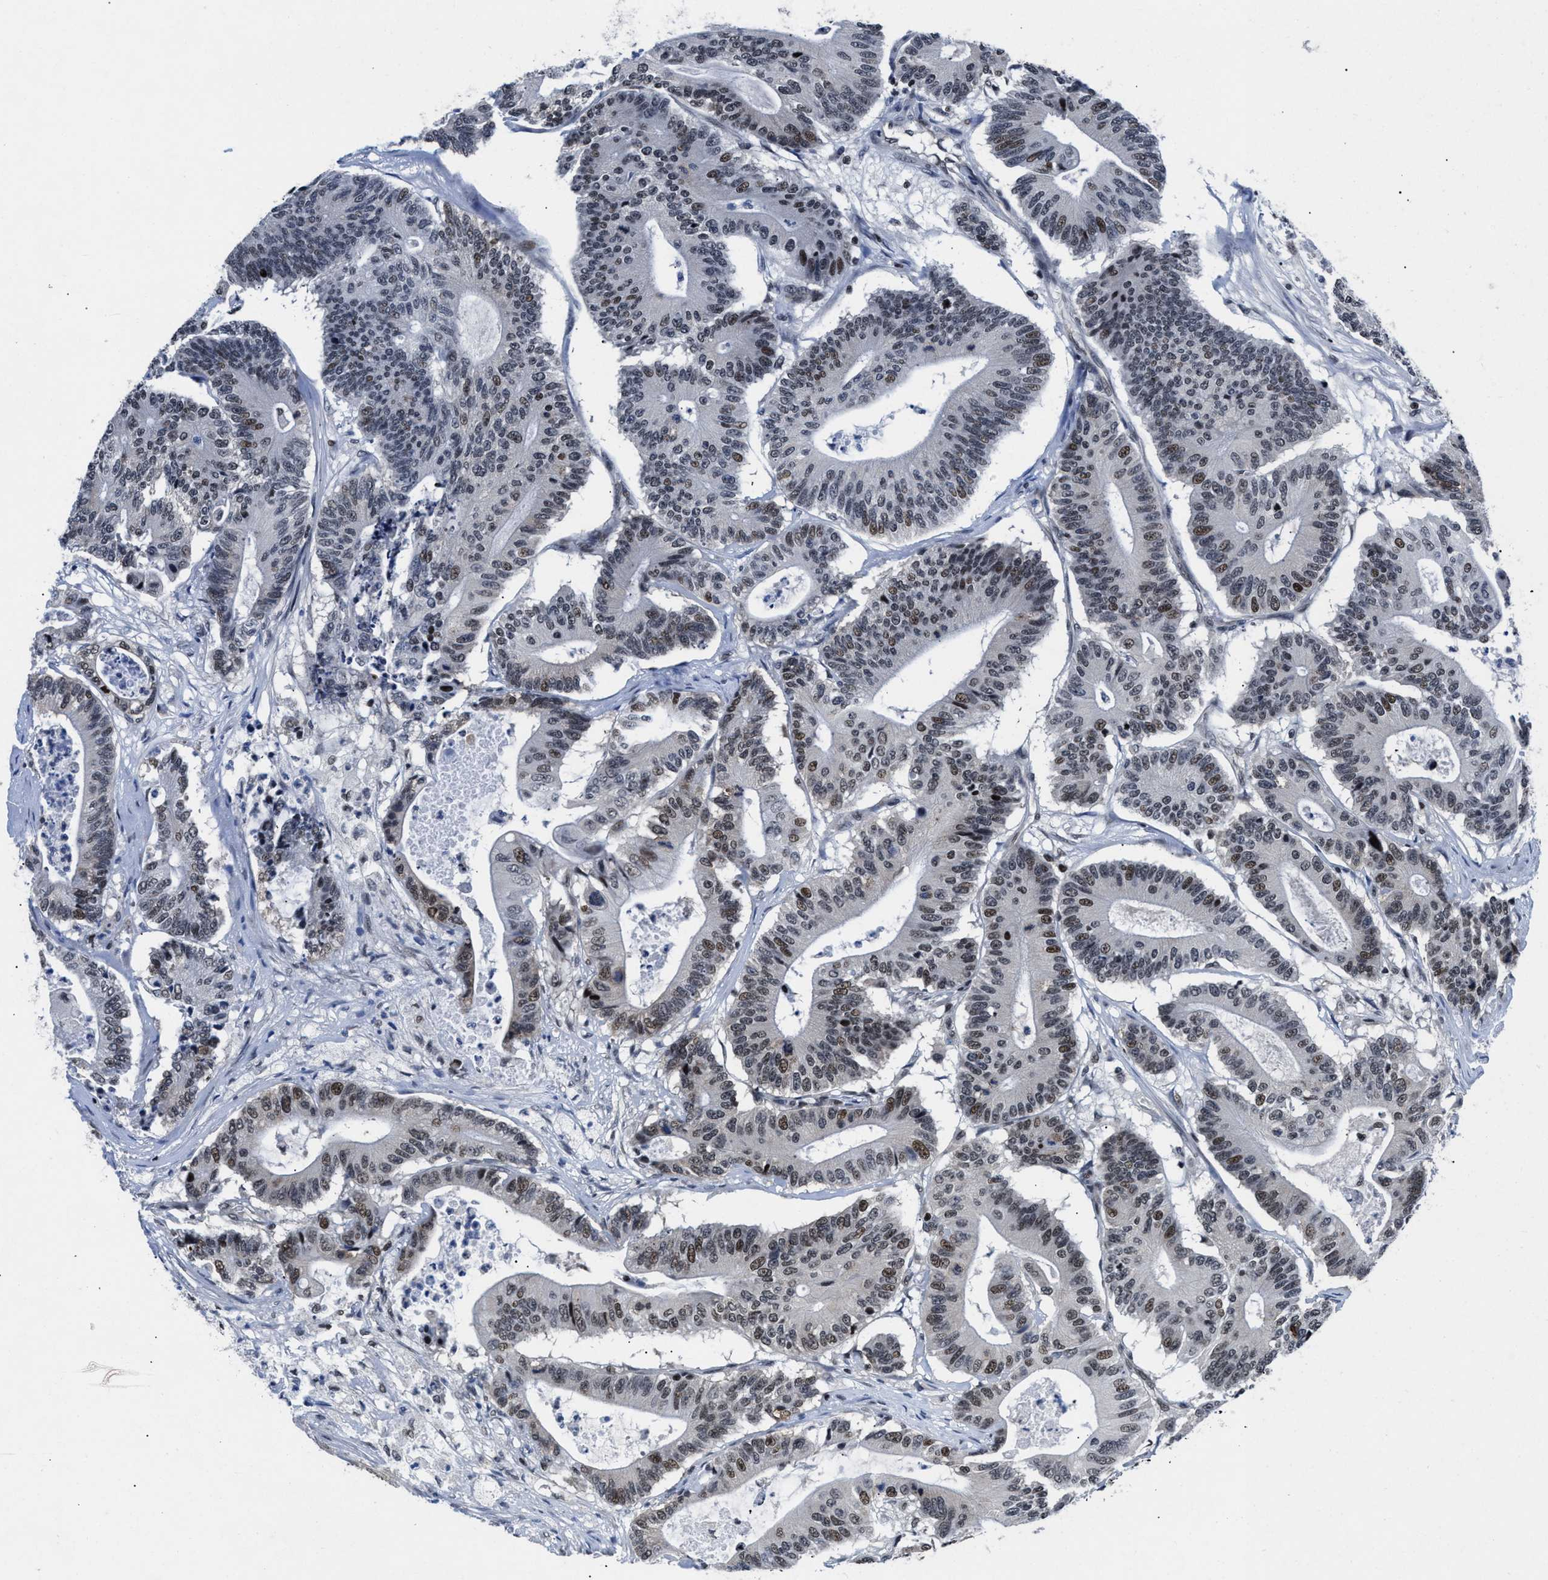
{"staining": {"intensity": "moderate", "quantity": "25%-75%", "location": "nuclear"}, "tissue": "colorectal cancer", "cell_type": "Tumor cells", "image_type": "cancer", "snomed": [{"axis": "morphology", "description": "Adenocarcinoma, NOS"}, {"axis": "topography", "description": "Colon"}], "caption": "Colorectal adenocarcinoma stained with a protein marker shows moderate staining in tumor cells.", "gene": "WDR81", "patient": {"sex": "female", "age": 84}}